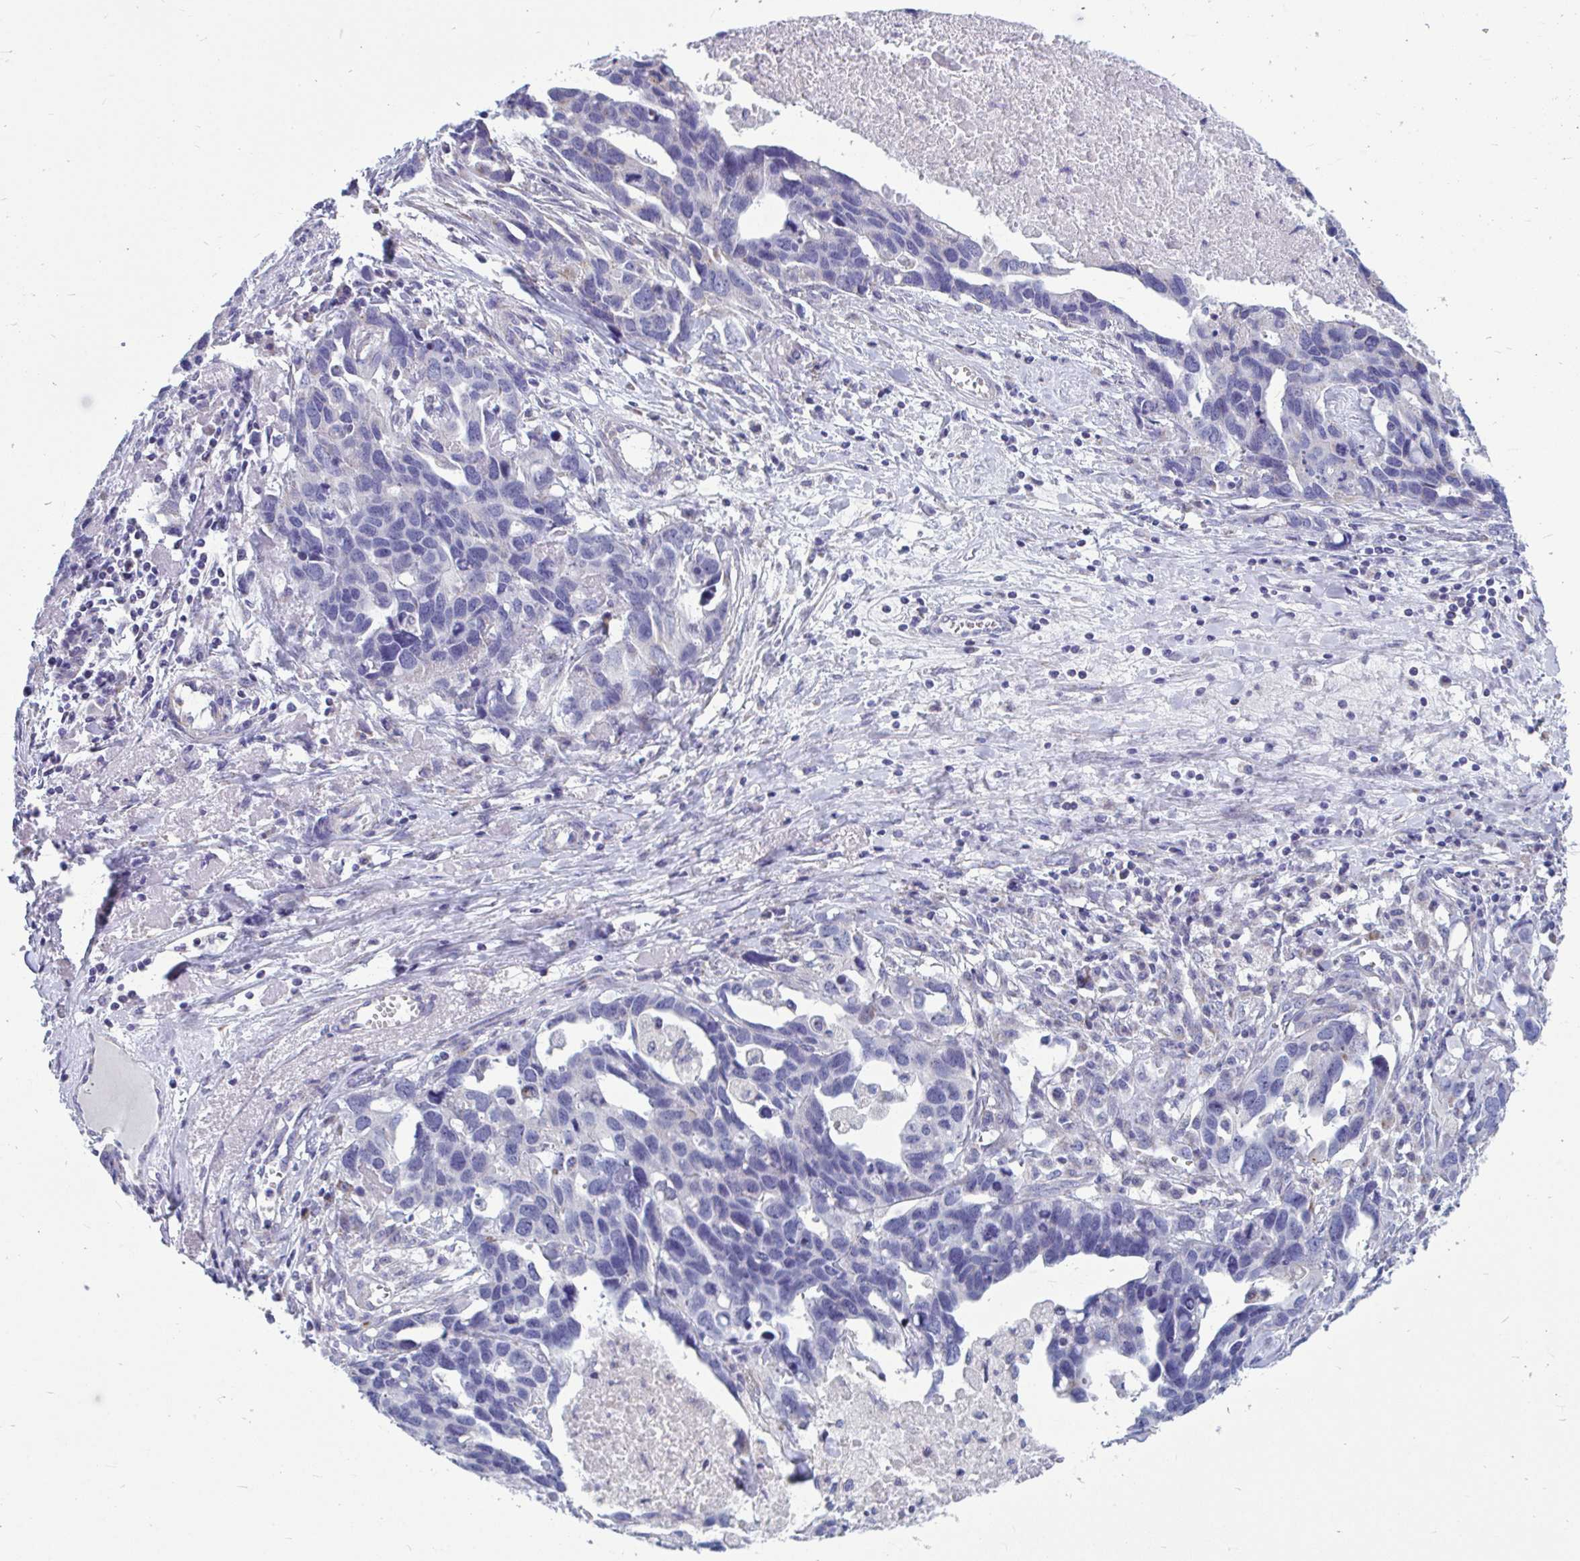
{"staining": {"intensity": "negative", "quantity": "none", "location": "none"}, "tissue": "ovarian cancer", "cell_type": "Tumor cells", "image_type": "cancer", "snomed": [{"axis": "morphology", "description": "Cystadenocarcinoma, serous, NOS"}, {"axis": "topography", "description": "Ovary"}], "caption": "High magnification brightfield microscopy of ovarian serous cystadenocarcinoma stained with DAB (3,3'-diaminobenzidine) (brown) and counterstained with hematoxylin (blue): tumor cells show no significant positivity.", "gene": "OR13A1", "patient": {"sex": "female", "age": 54}}